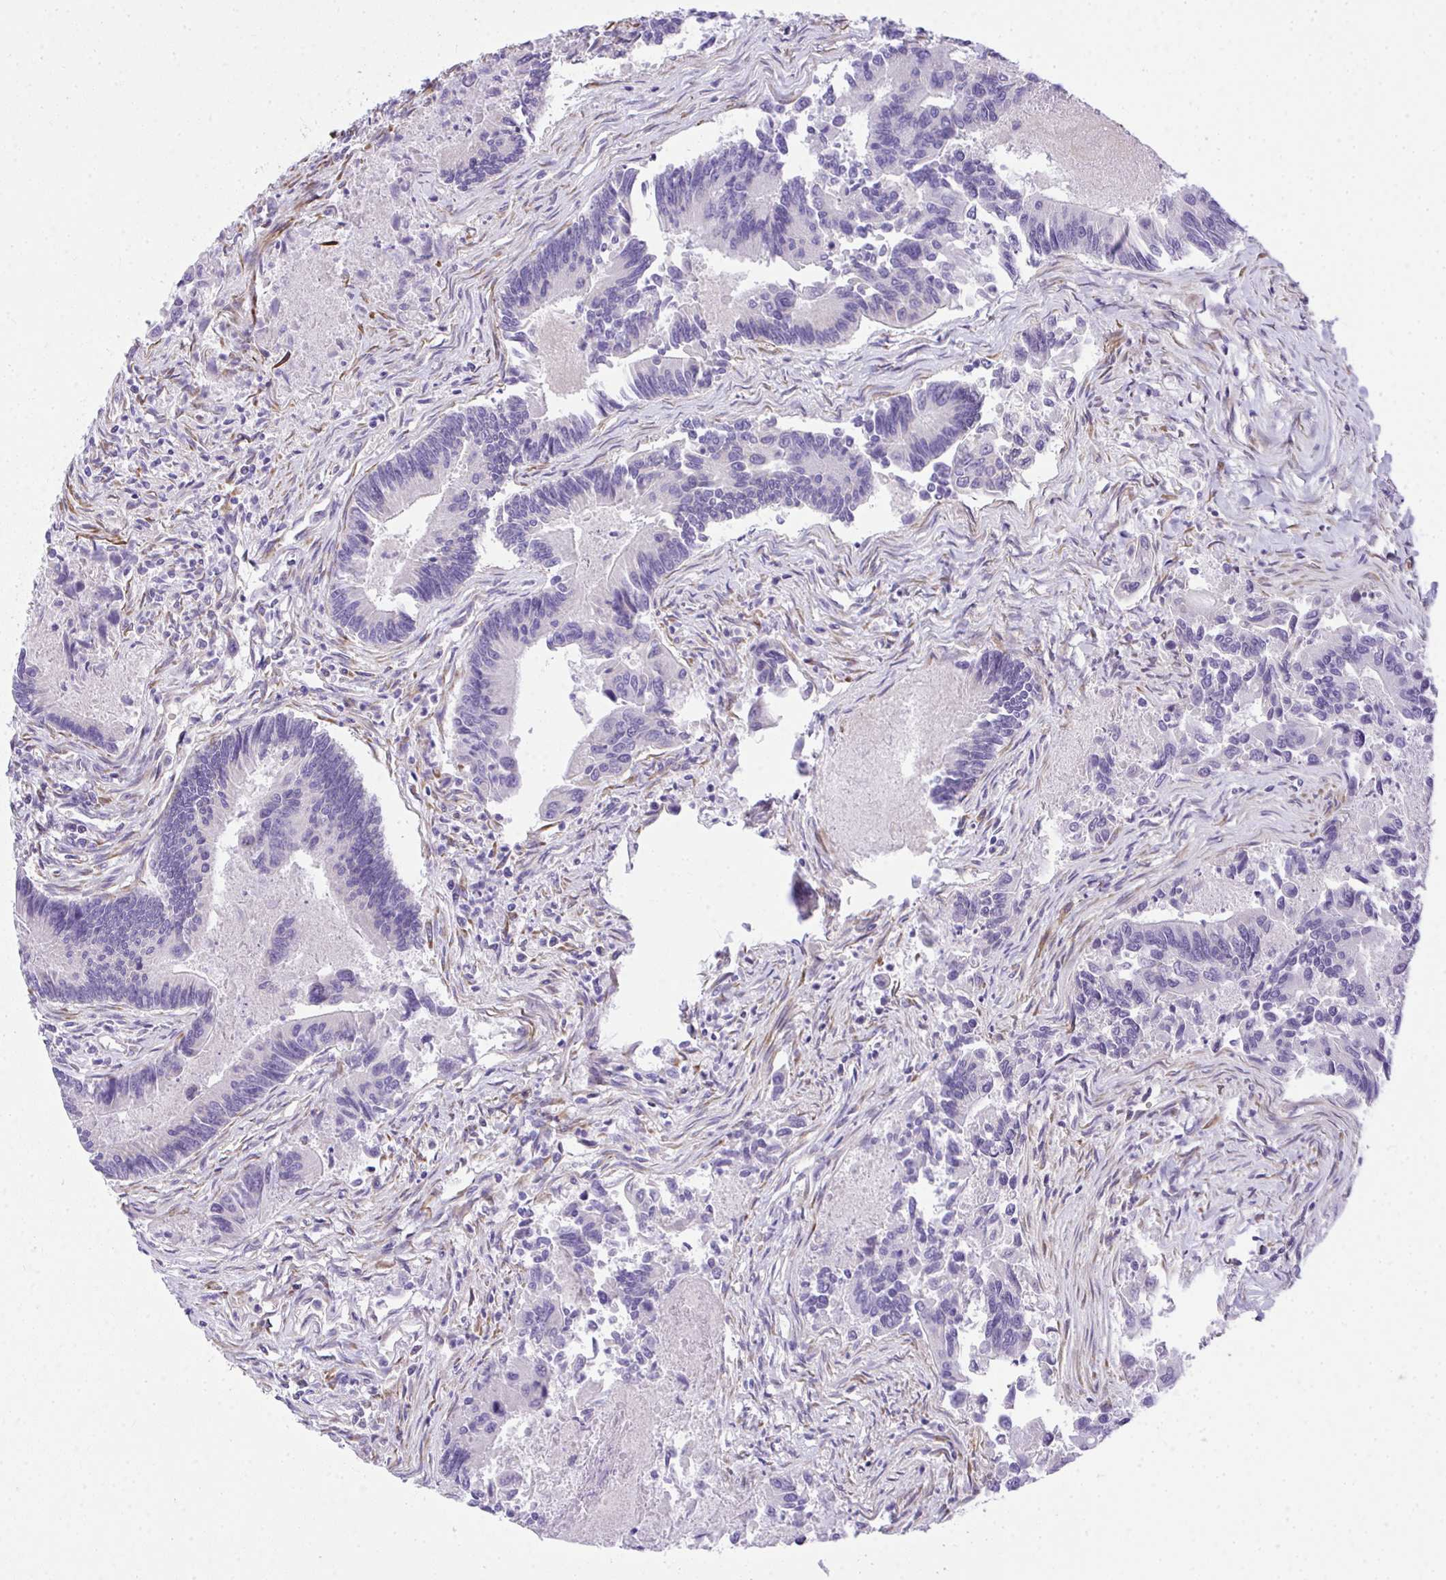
{"staining": {"intensity": "negative", "quantity": "none", "location": "none"}, "tissue": "colorectal cancer", "cell_type": "Tumor cells", "image_type": "cancer", "snomed": [{"axis": "morphology", "description": "Adenocarcinoma, NOS"}, {"axis": "topography", "description": "Colon"}], "caption": "IHC of human colorectal cancer displays no staining in tumor cells. (Immunohistochemistry (ihc), brightfield microscopy, high magnification).", "gene": "ADRA2C", "patient": {"sex": "female", "age": 67}}